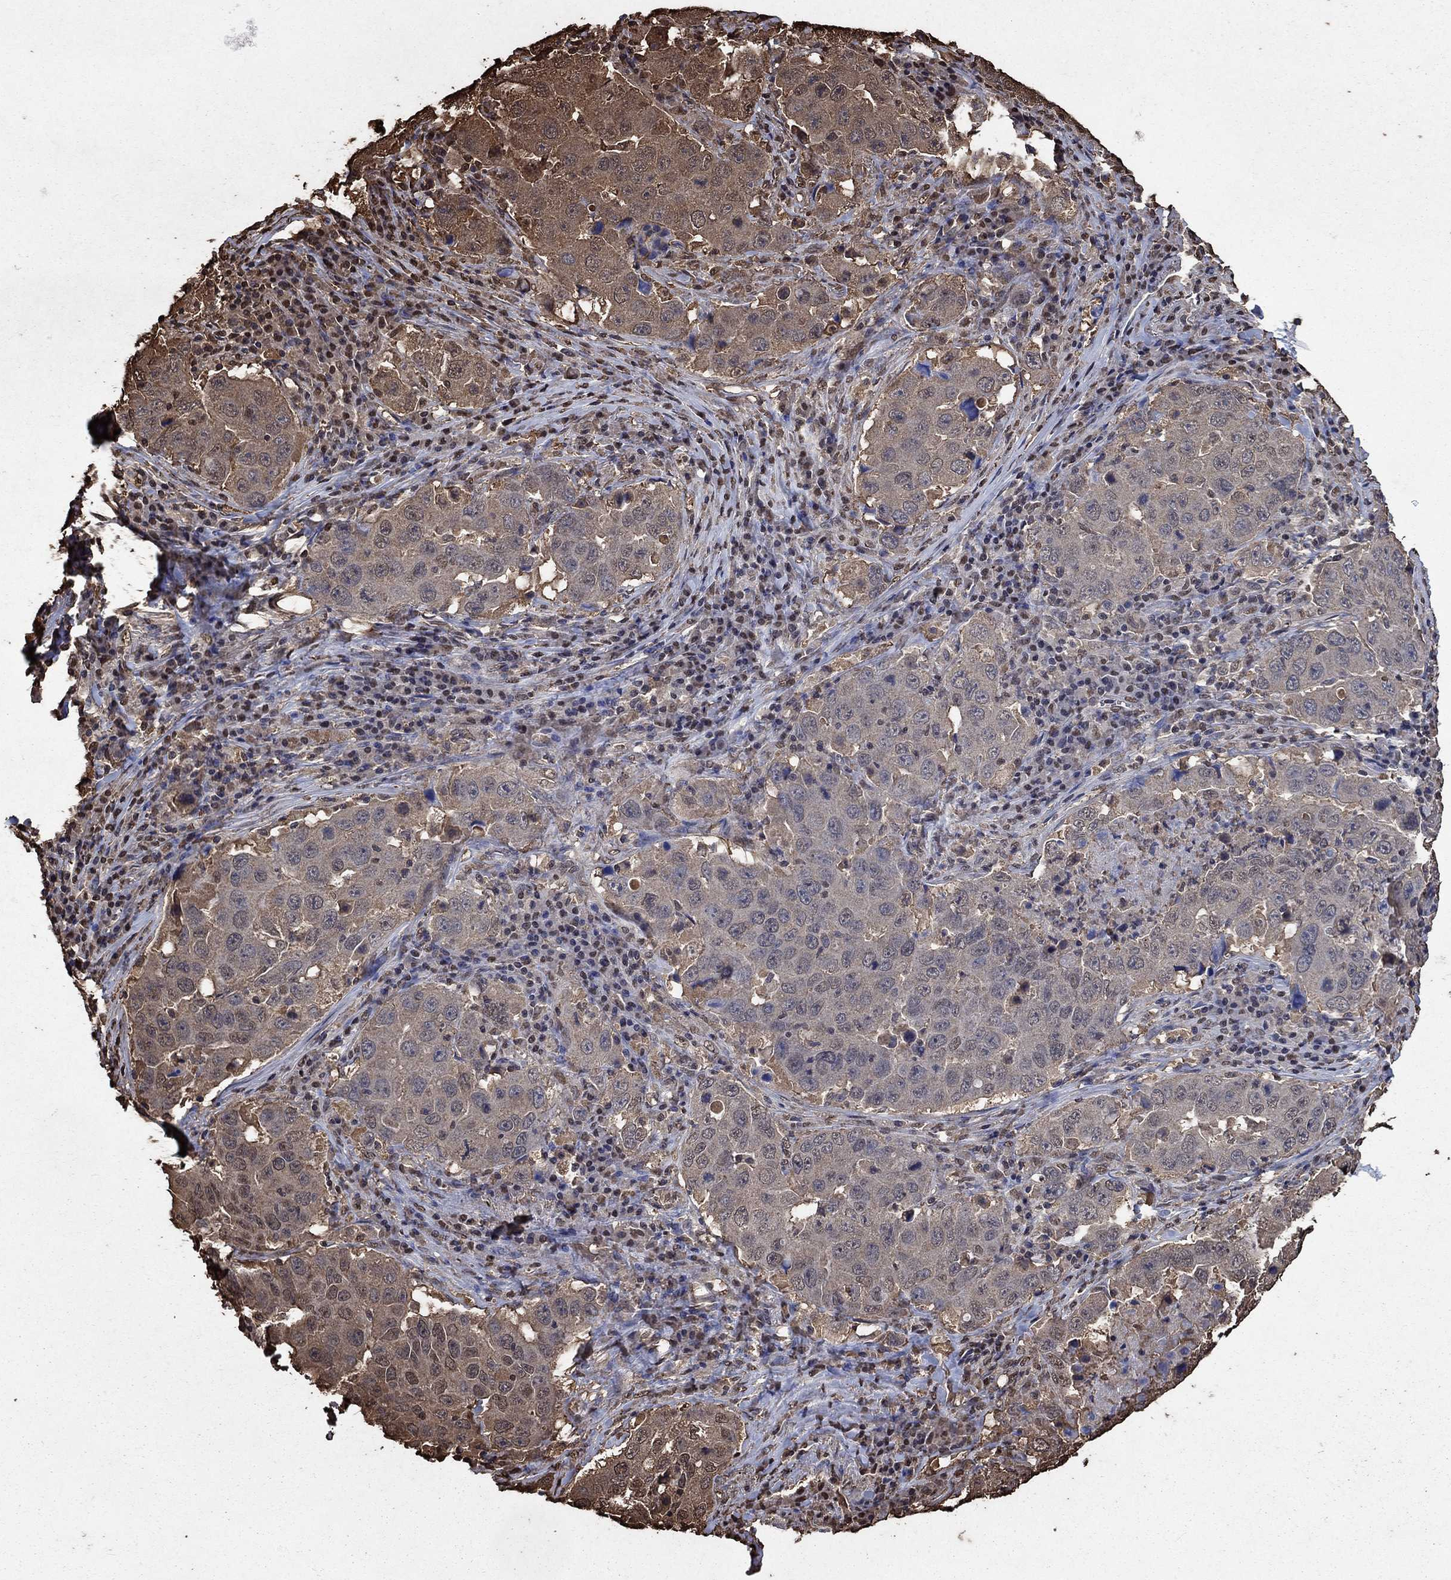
{"staining": {"intensity": "weak", "quantity": "<25%", "location": "cytoplasmic/membranous"}, "tissue": "lung cancer", "cell_type": "Tumor cells", "image_type": "cancer", "snomed": [{"axis": "morphology", "description": "Adenocarcinoma, NOS"}, {"axis": "topography", "description": "Lung"}], "caption": "There is no significant staining in tumor cells of lung adenocarcinoma.", "gene": "GAPDH", "patient": {"sex": "male", "age": 73}}